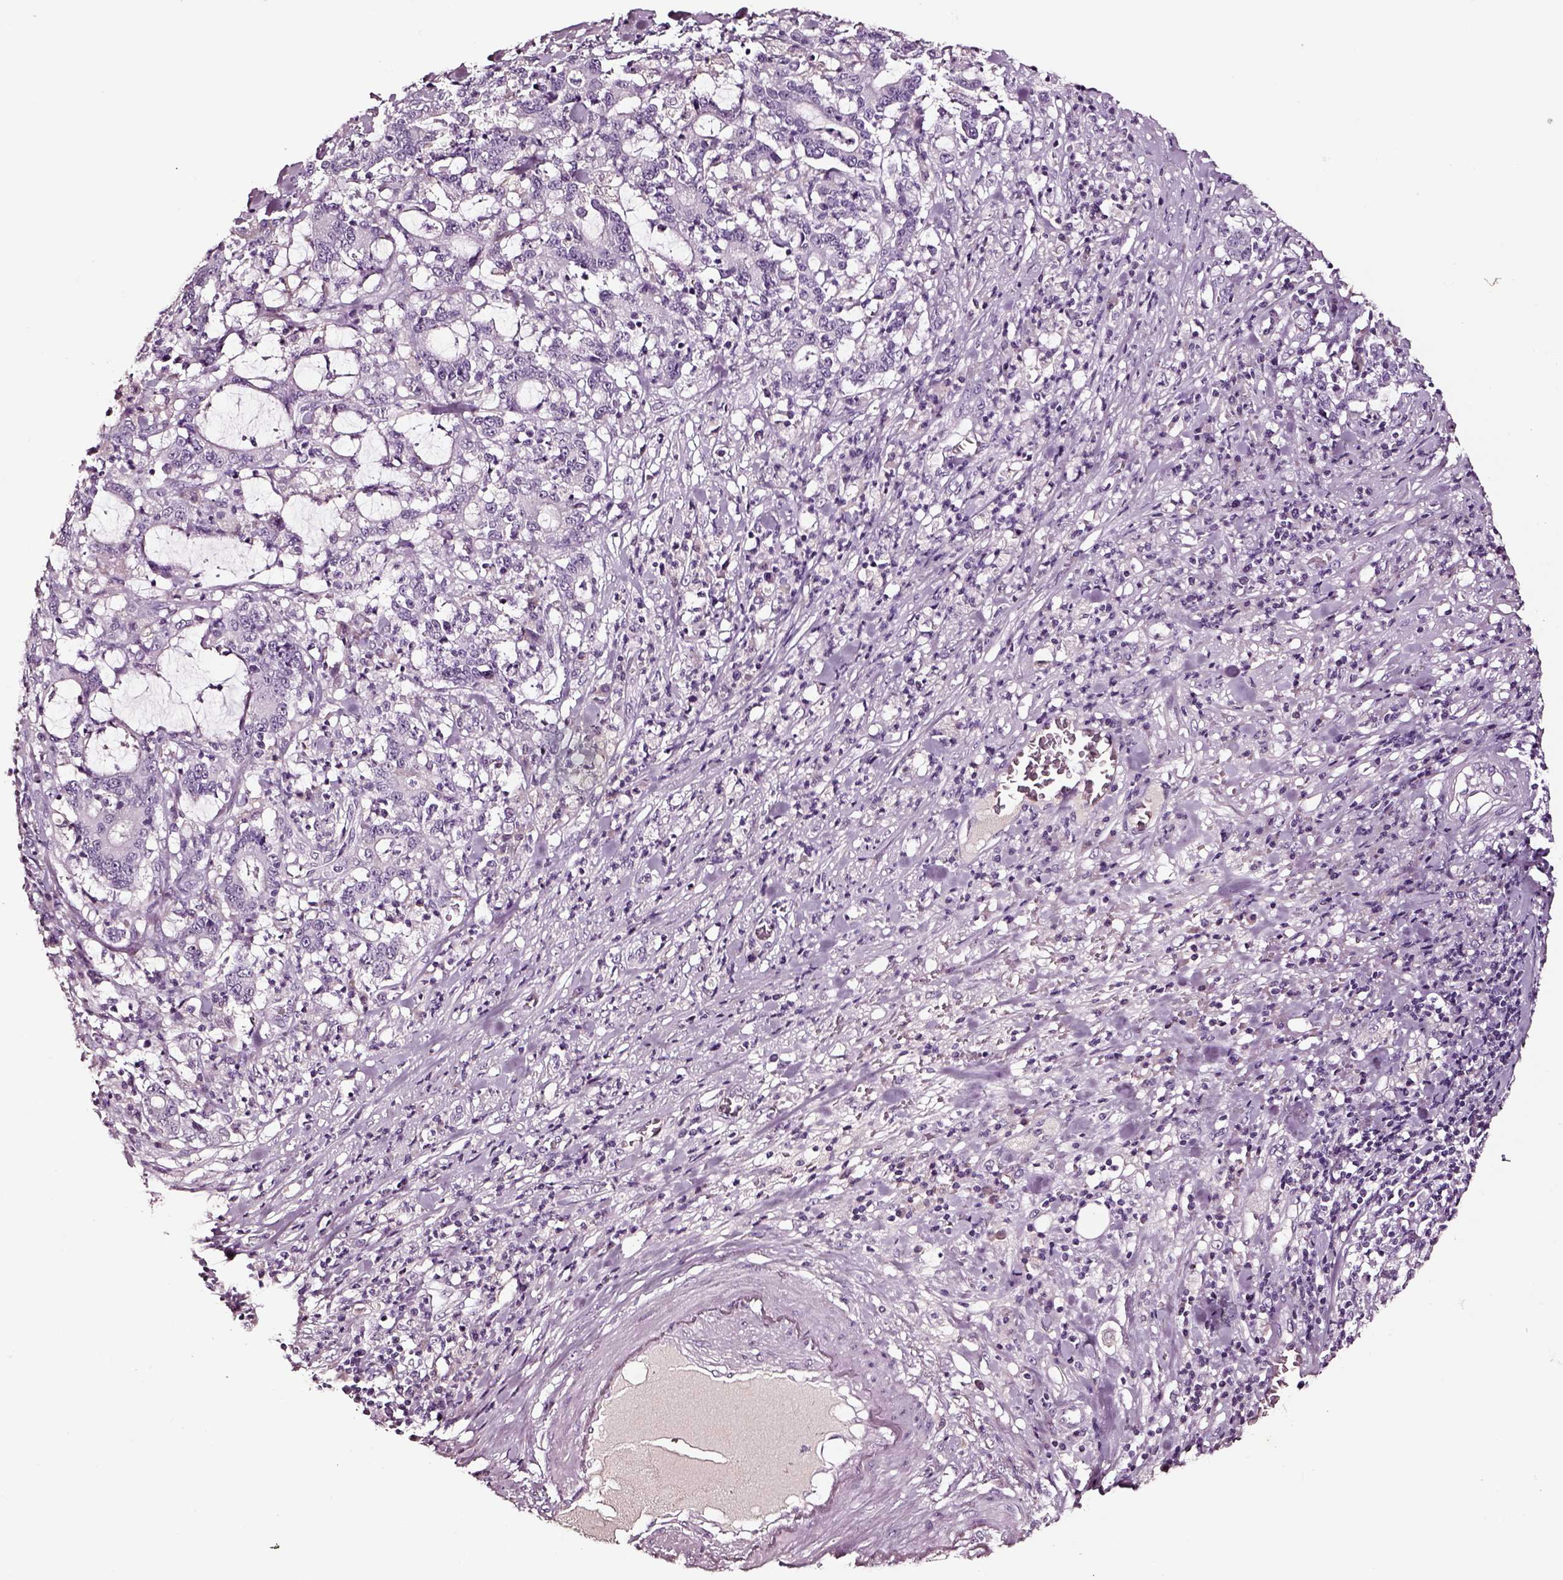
{"staining": {"intensity": "negative", "quantity": "none", "location": "none"}, "tissue": "stomach cancer", "cell_type": "Tumor cells", "image_type": "cancer", "snomed": [{"axis": "morphology", "description": "Adenocarcinoma, NOS"}, {"axis": "topography", "description": "Stomach, upper"}], "caption": "Immunohistochemical staining of adenocarcinoma (stomach) shows no significant positivity in tumor cells.", "gene": "SMIM17", "patient": {"sex": "male", "age": 68}}